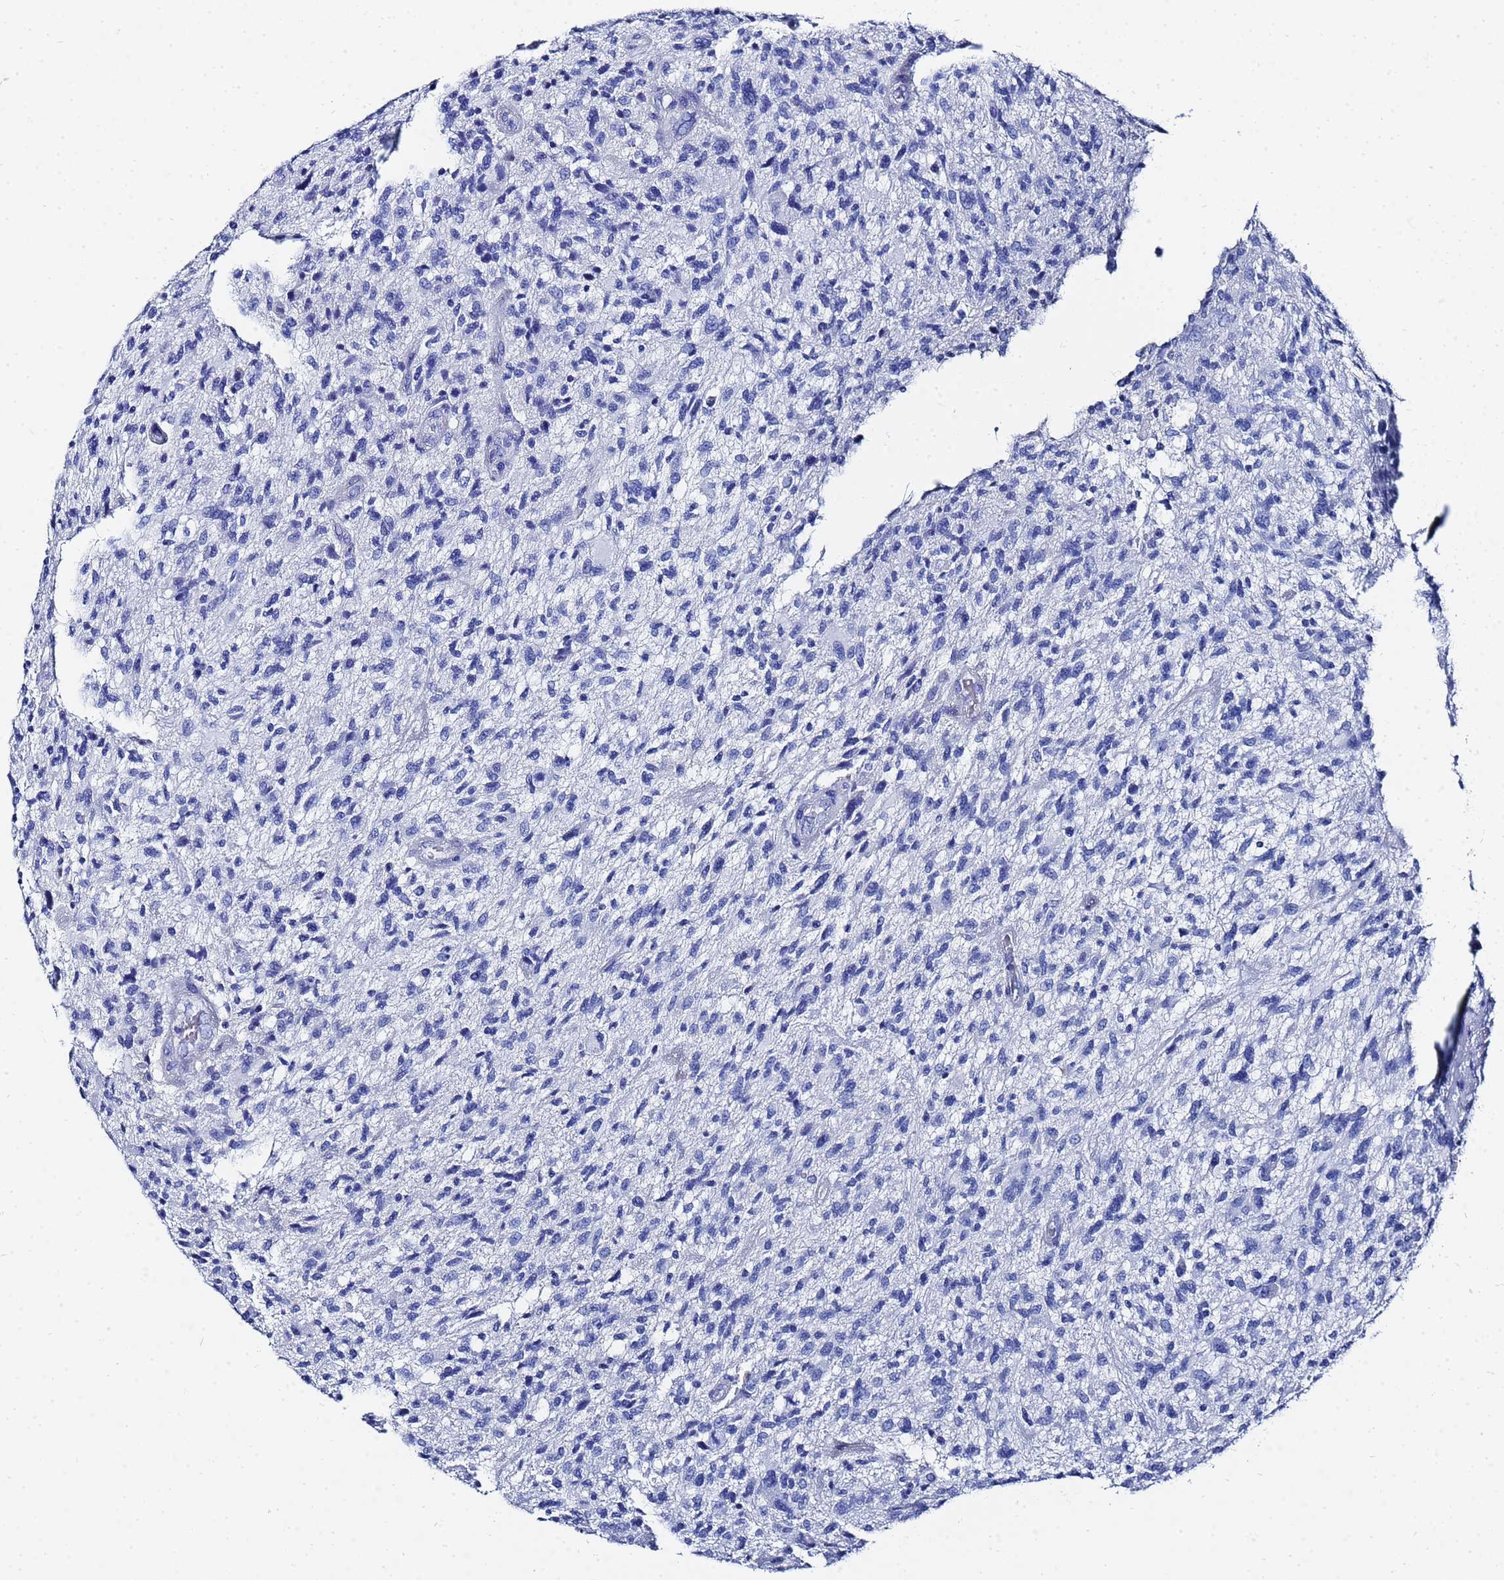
{"staining": {"intensity": "negative", "quantity": "none", "location": "none"}, "tissue": "glioma", "cell_type": "Tumor cells", "image_type": "cancer", "snomed": [{"axis": "morphology", "description": "Glioma, malignant, High grade"}, {"axis": "topography", "description": "Brain"}], "caption": "High power microscopy micrograph of an IHC micrograph of malignant glioma (high-grade), revealing no significant positivity in tumor cells.", "gene": "GGT1", "patient": {"sex": "male", "age": 47}}